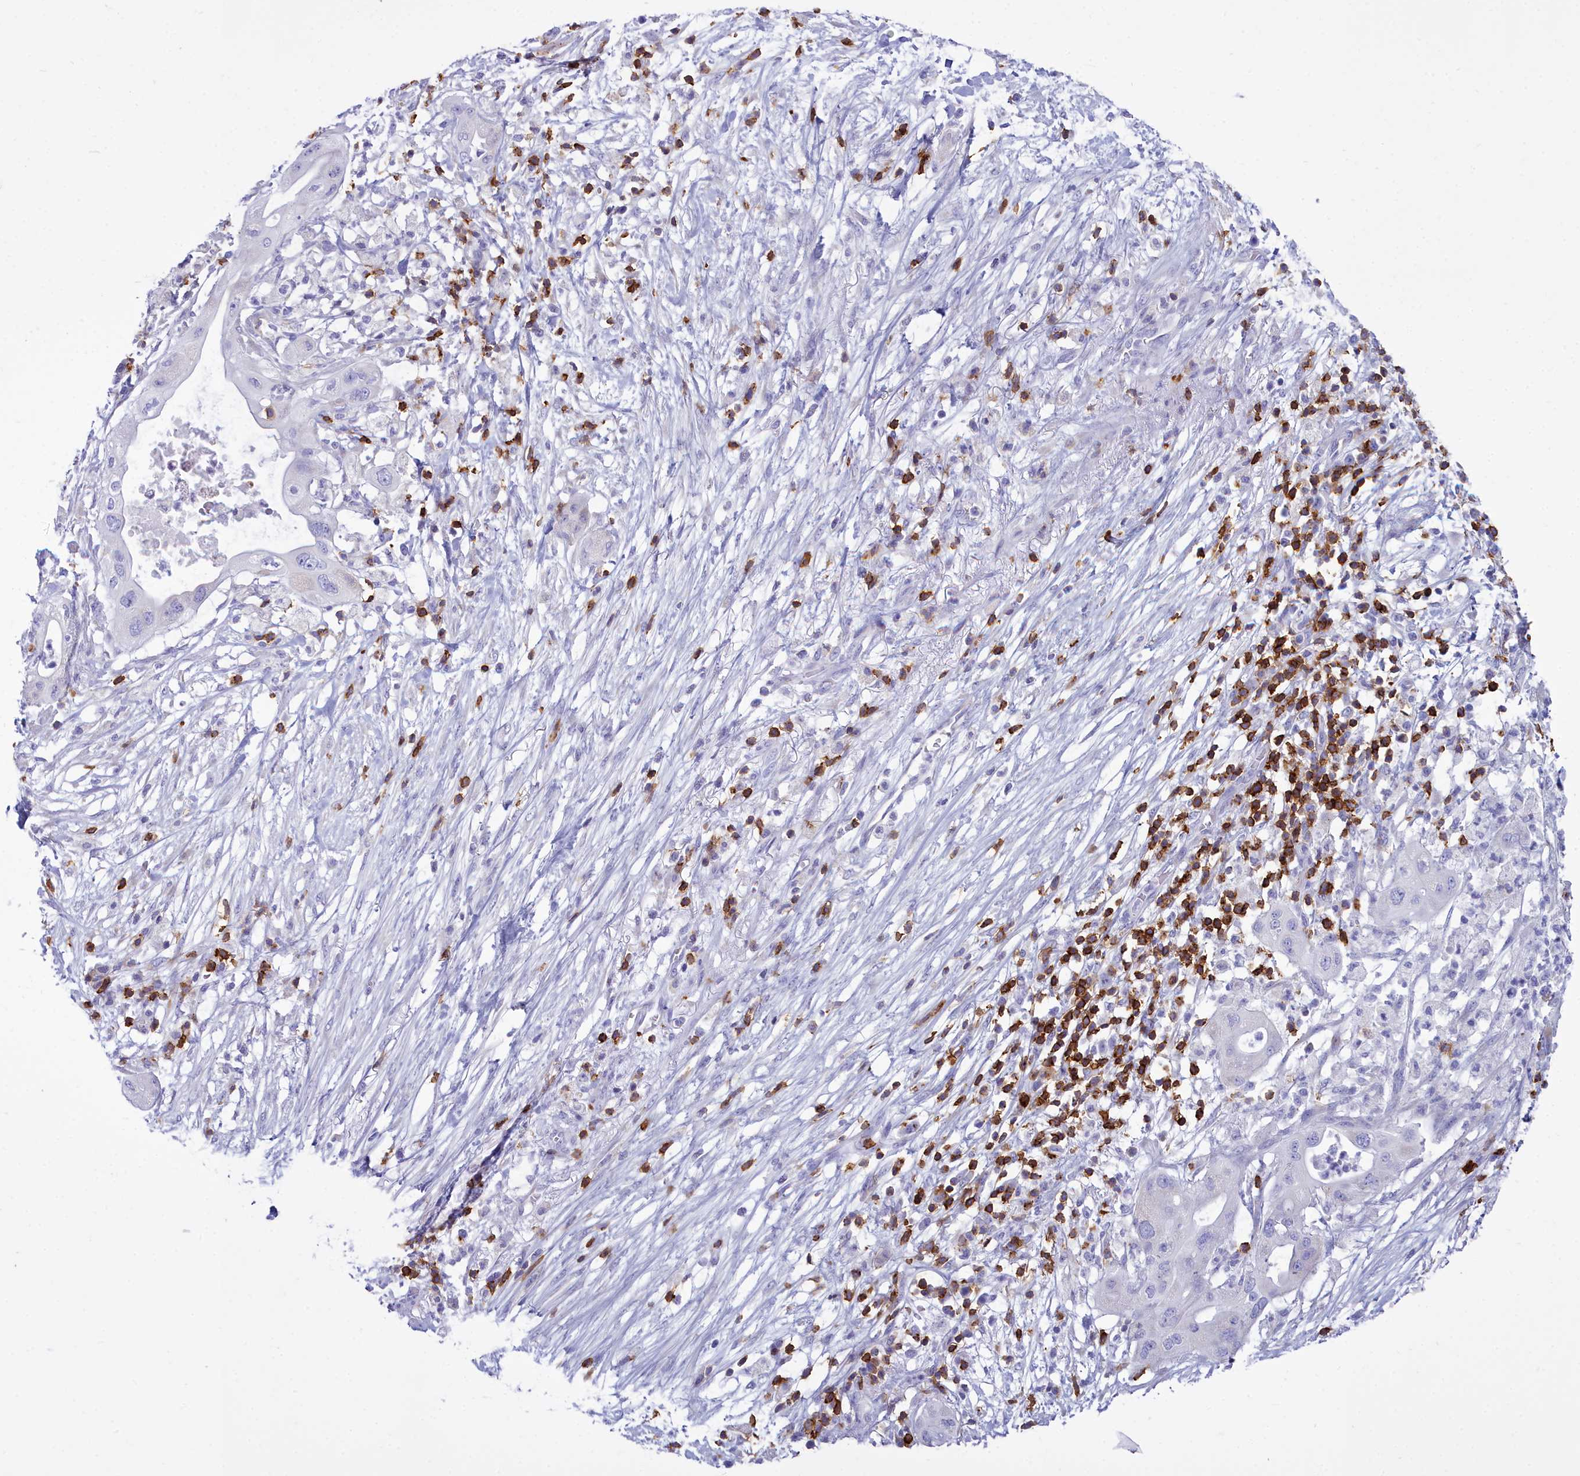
{"staining": {"intensity": "negative", "quantity": "none", "location": "none"}, "tissue": "pancreatic cancer", "cell_type": "Tumor cells", "image_type": "cancer", "snomed": [{"axis": "morphology", "description": "Adenocarcinoma, NOS"}, {"axis": "topography", "description": "Pancreas"}], "caption": "Protein analysis of pancreatic adenocarcinoma exhibits no significant positivity in tumor cells. (Stains: DAB (3,3'-diaminobenzidine) immunohistochemistry with hematoxylin counter stain, Microscopy: brightfield microscopy at high magnification).", "gene": "CD5", "patient": {"sex": "male", "age": 68}}